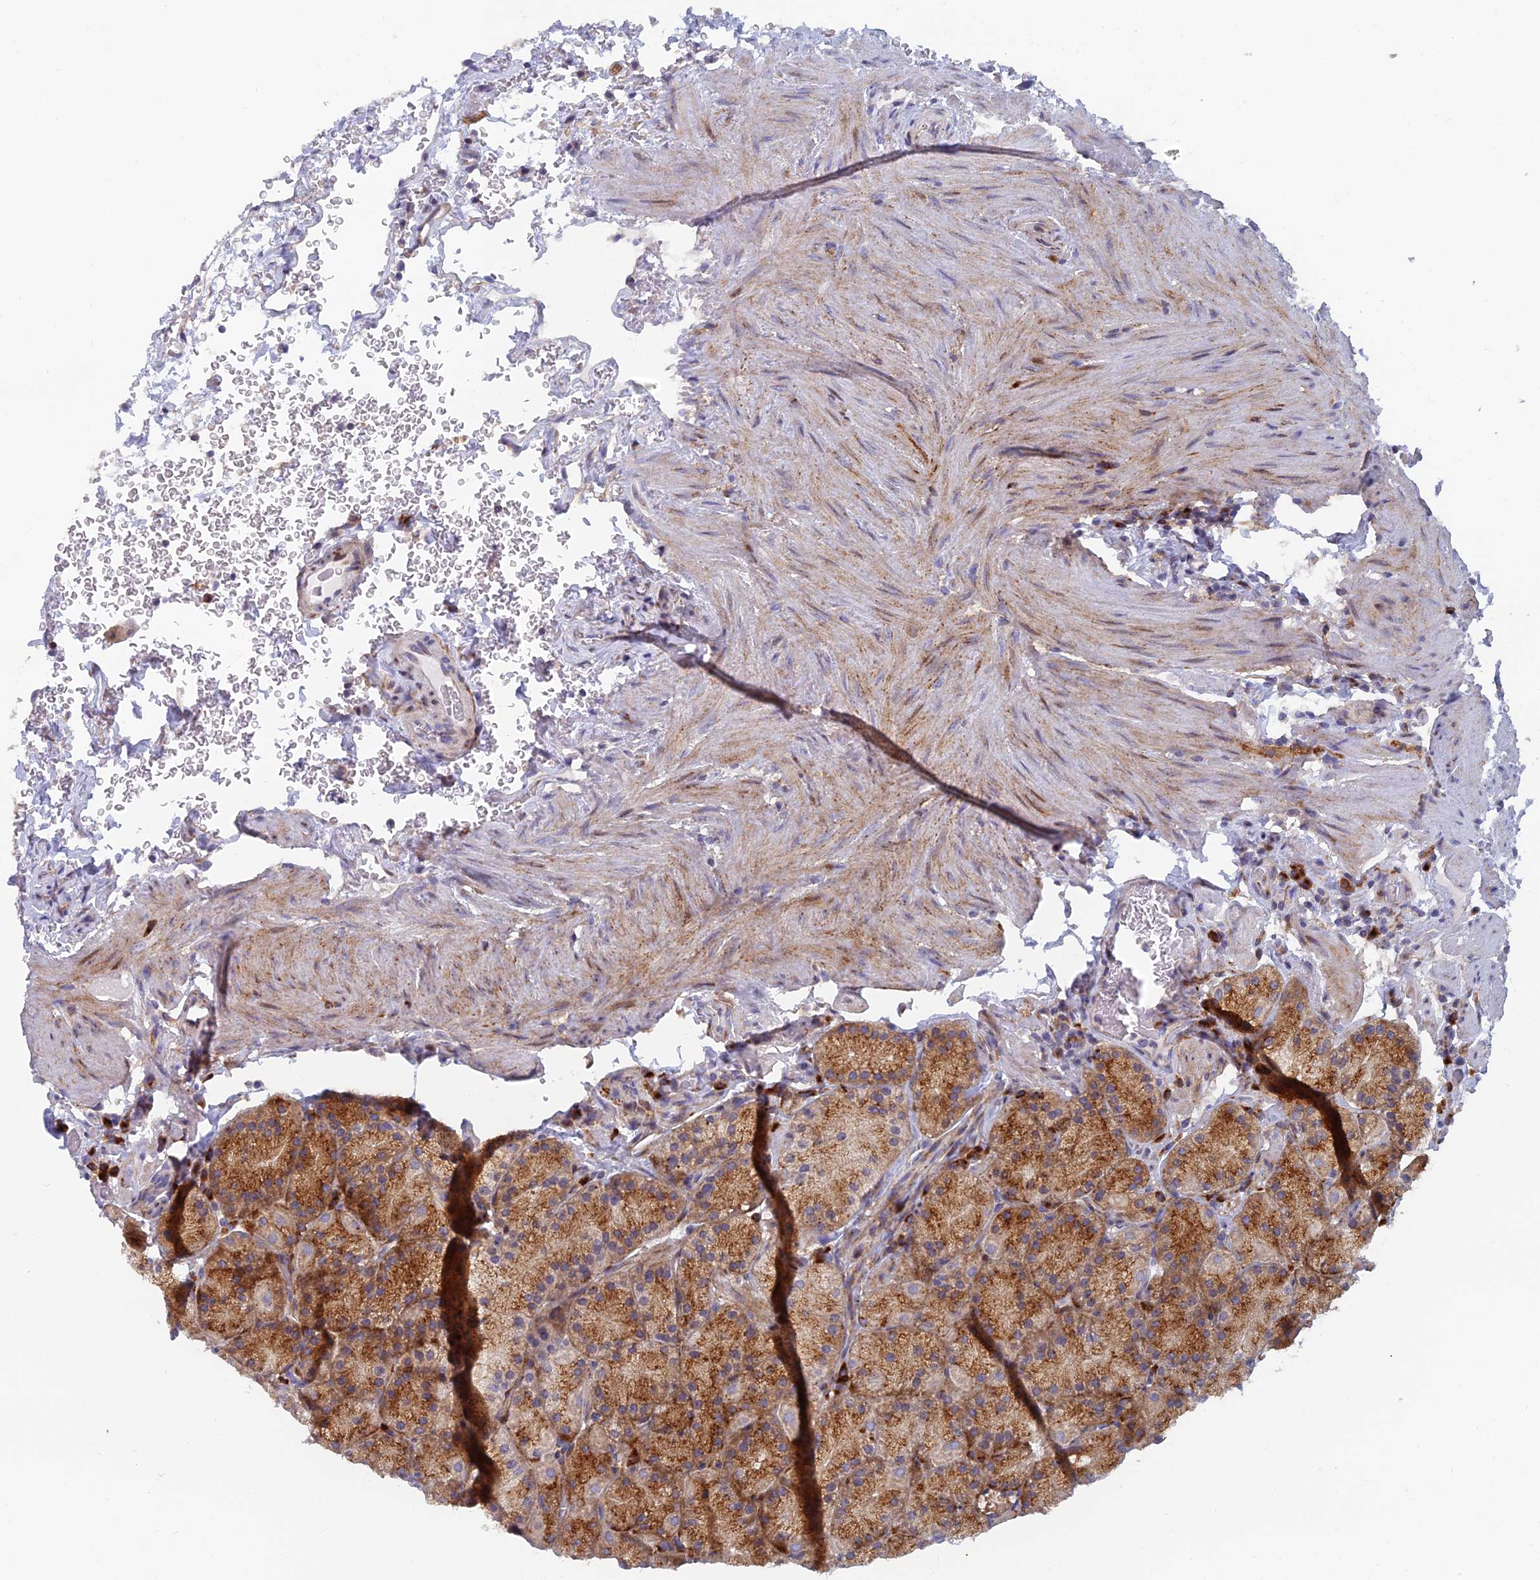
{"staining": {"intensity": "strong", "quantity": "25%-75%", "location": "cytoplasmic/membranous"}, "tissue": "stomach", "cell_type": "Glandular cells", "image_type": "normal", "snomed": [{"axis": "morphology", "description": "Normal tissue, NOS"}, {"axis": "topography", "description": "Stomach, upper"}, {"axis": "topography", "description": "Stomach, lower"}], "caption": "Stomach stained with IHC exhibits strong cytoplasmic/membranous expression in about 25%-75% of glandular cells.", "gene": "B9D2", "patient": {"sex": "male", "age": 80}}